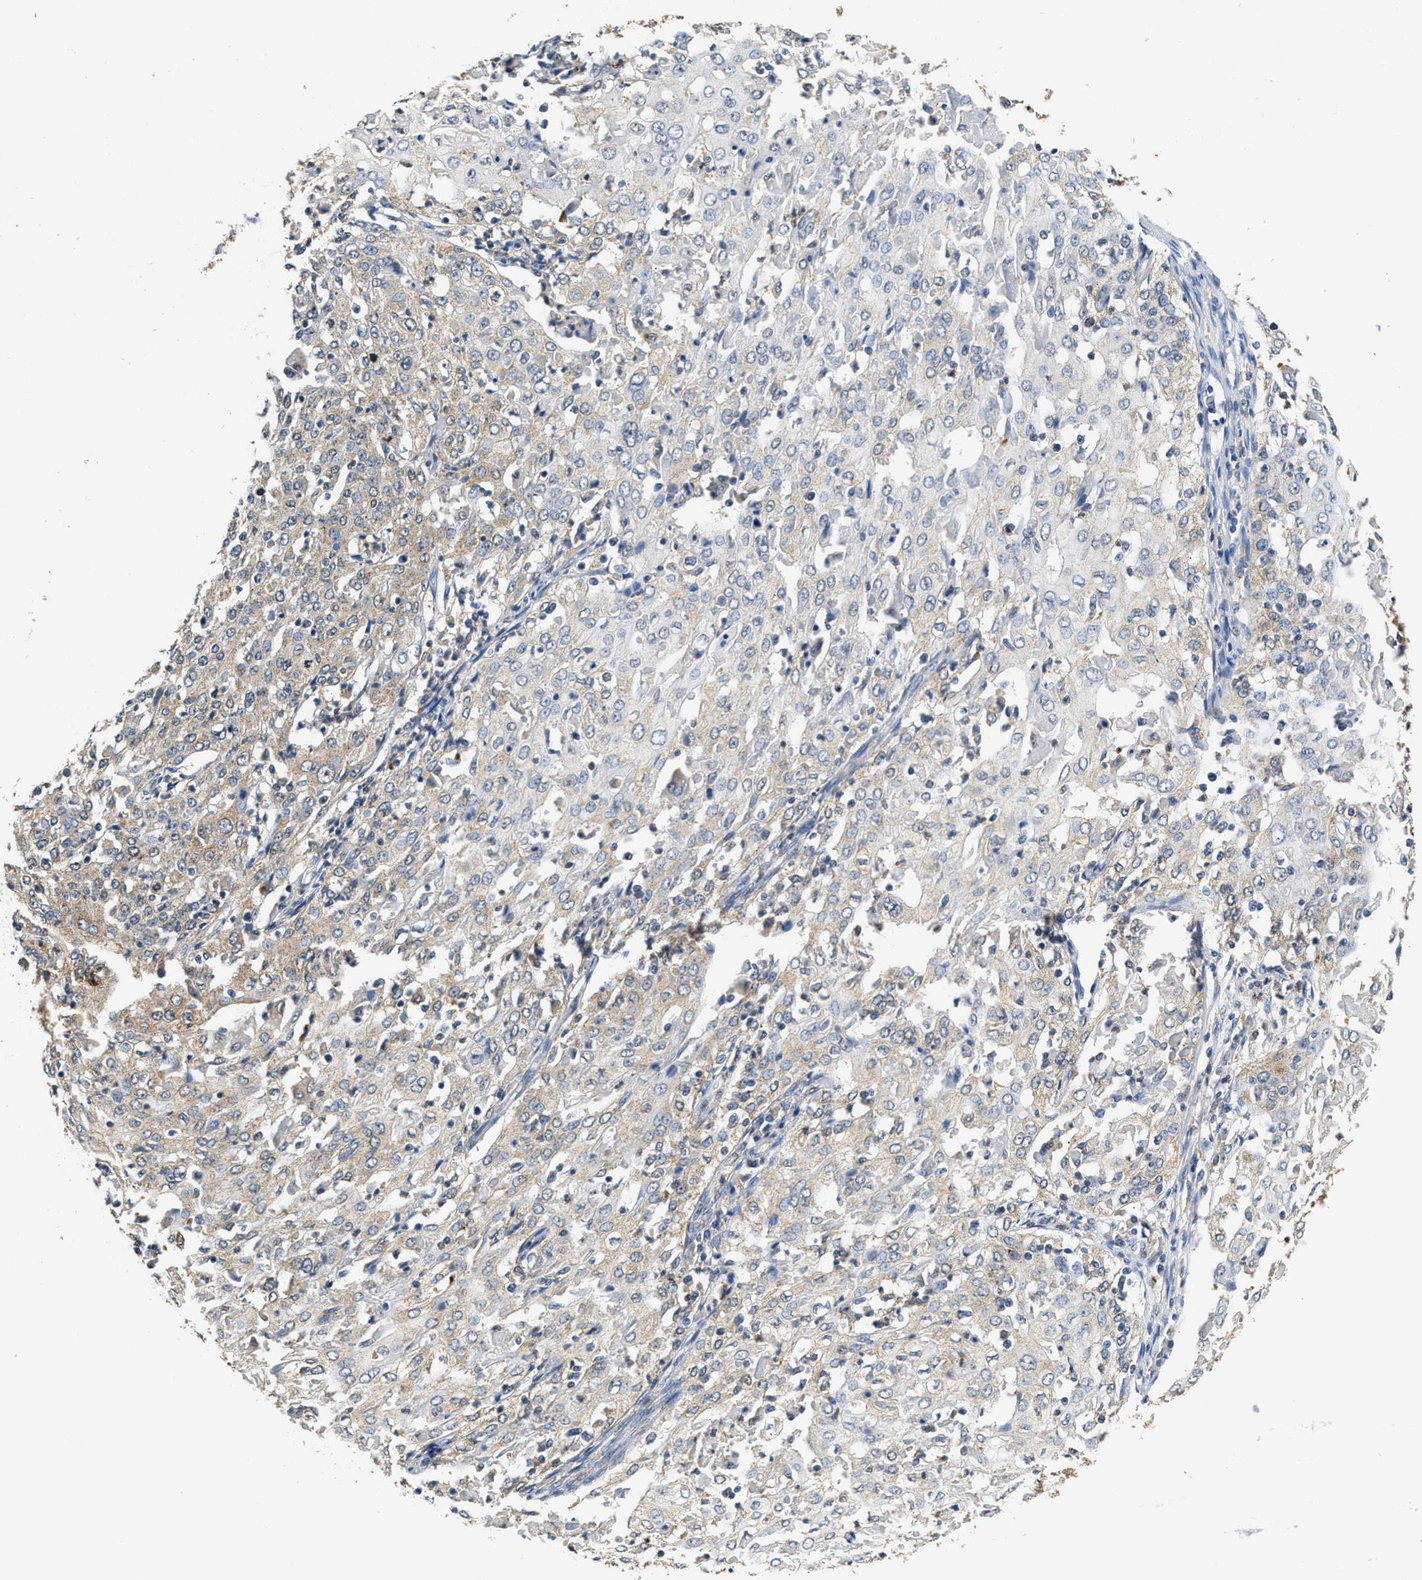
{"staining": {"intensity": "weak", "quantity": "<25%", "location": "cytoplasmic/membranous"}, "tissue": "cervical cancer", "cell_type": "Tumor cells", "image_type": "cancer", "snomed": [{"axis": "morphology", "description": "Squamous cell carcinoma, NOS"}, {"axis": "topography", "description": "Cervix"}], "caption": "A high-resolution micrograph shows immunohistochemistry (IHC) staining of squamous cell carcinoma (cervical), which reveals no significant positivity in tumor cells.", "gene": "CTNNA1", "patient": {"sex": "female", "age": 39}}